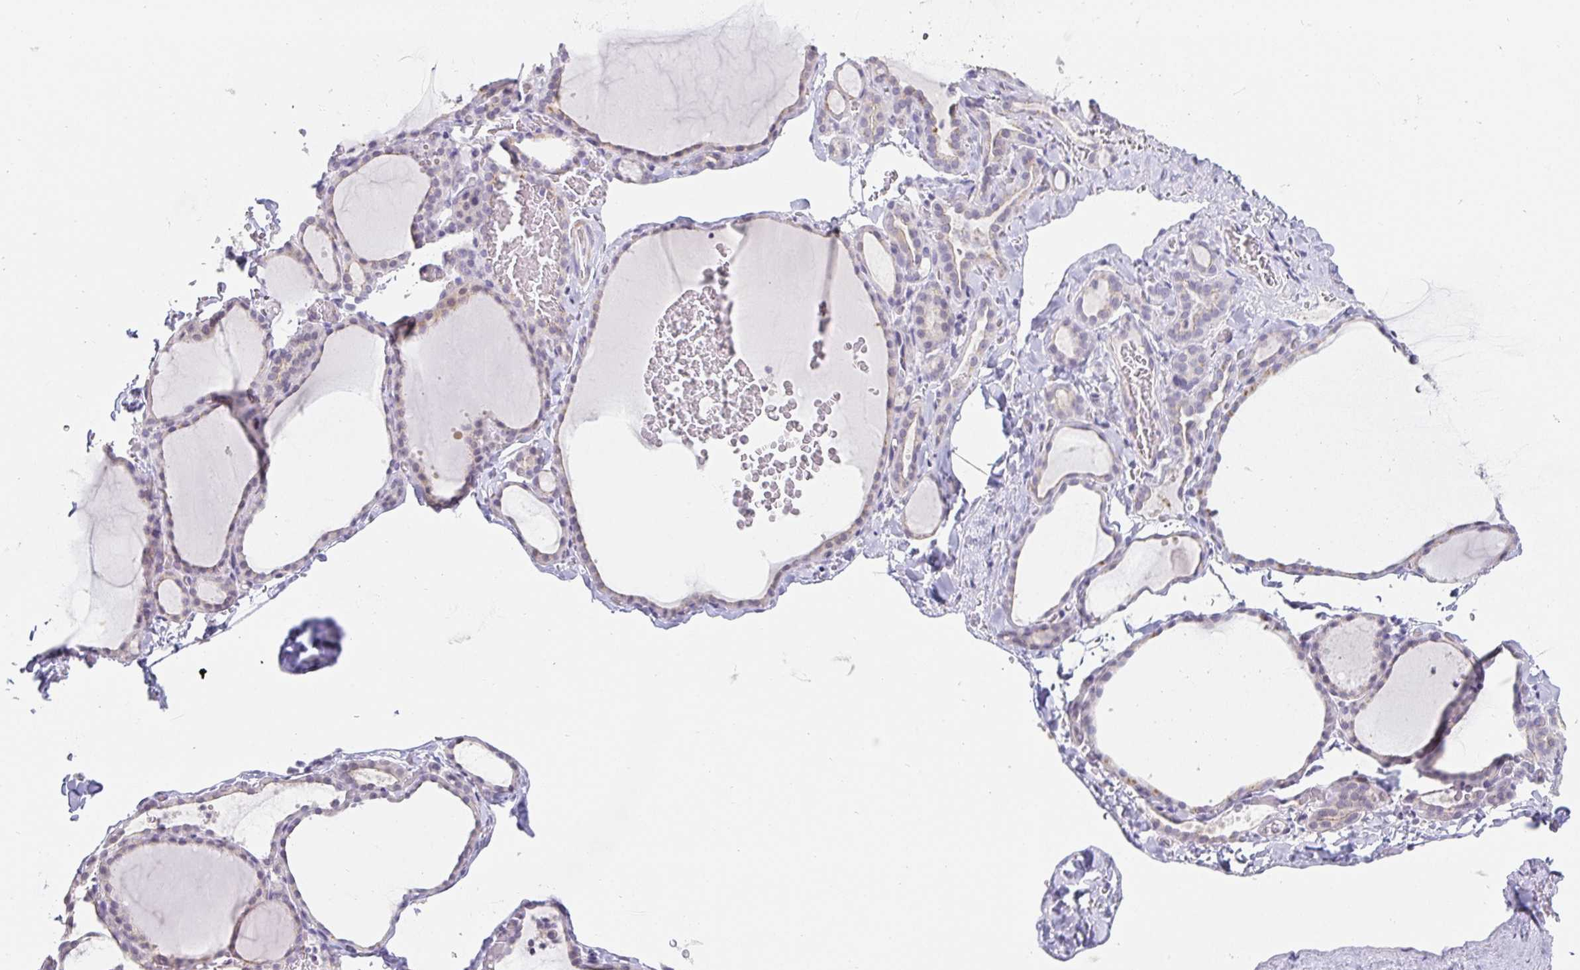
{"staining": {"intensity": "moderate", "quantity": "<25%", "location": "cytoplasmic/membranous"}, "tissue": "thyroid gland", "cell_type": "Glandular cells", "image_type": "normal", "snomed": [{"axis": "morphology", "description": "Normal tissue, NOS"}, {"axis": "topography", "description": "Thyroid gland"}], "caption": "Brown immunohistochemical staining in benign thyroid gland shows moderate cytoplasmic/membranous positivity in approximately <25% of glandular cells.", "gene": "PDX1", "patient": {"sex": "female", "age": 22}}